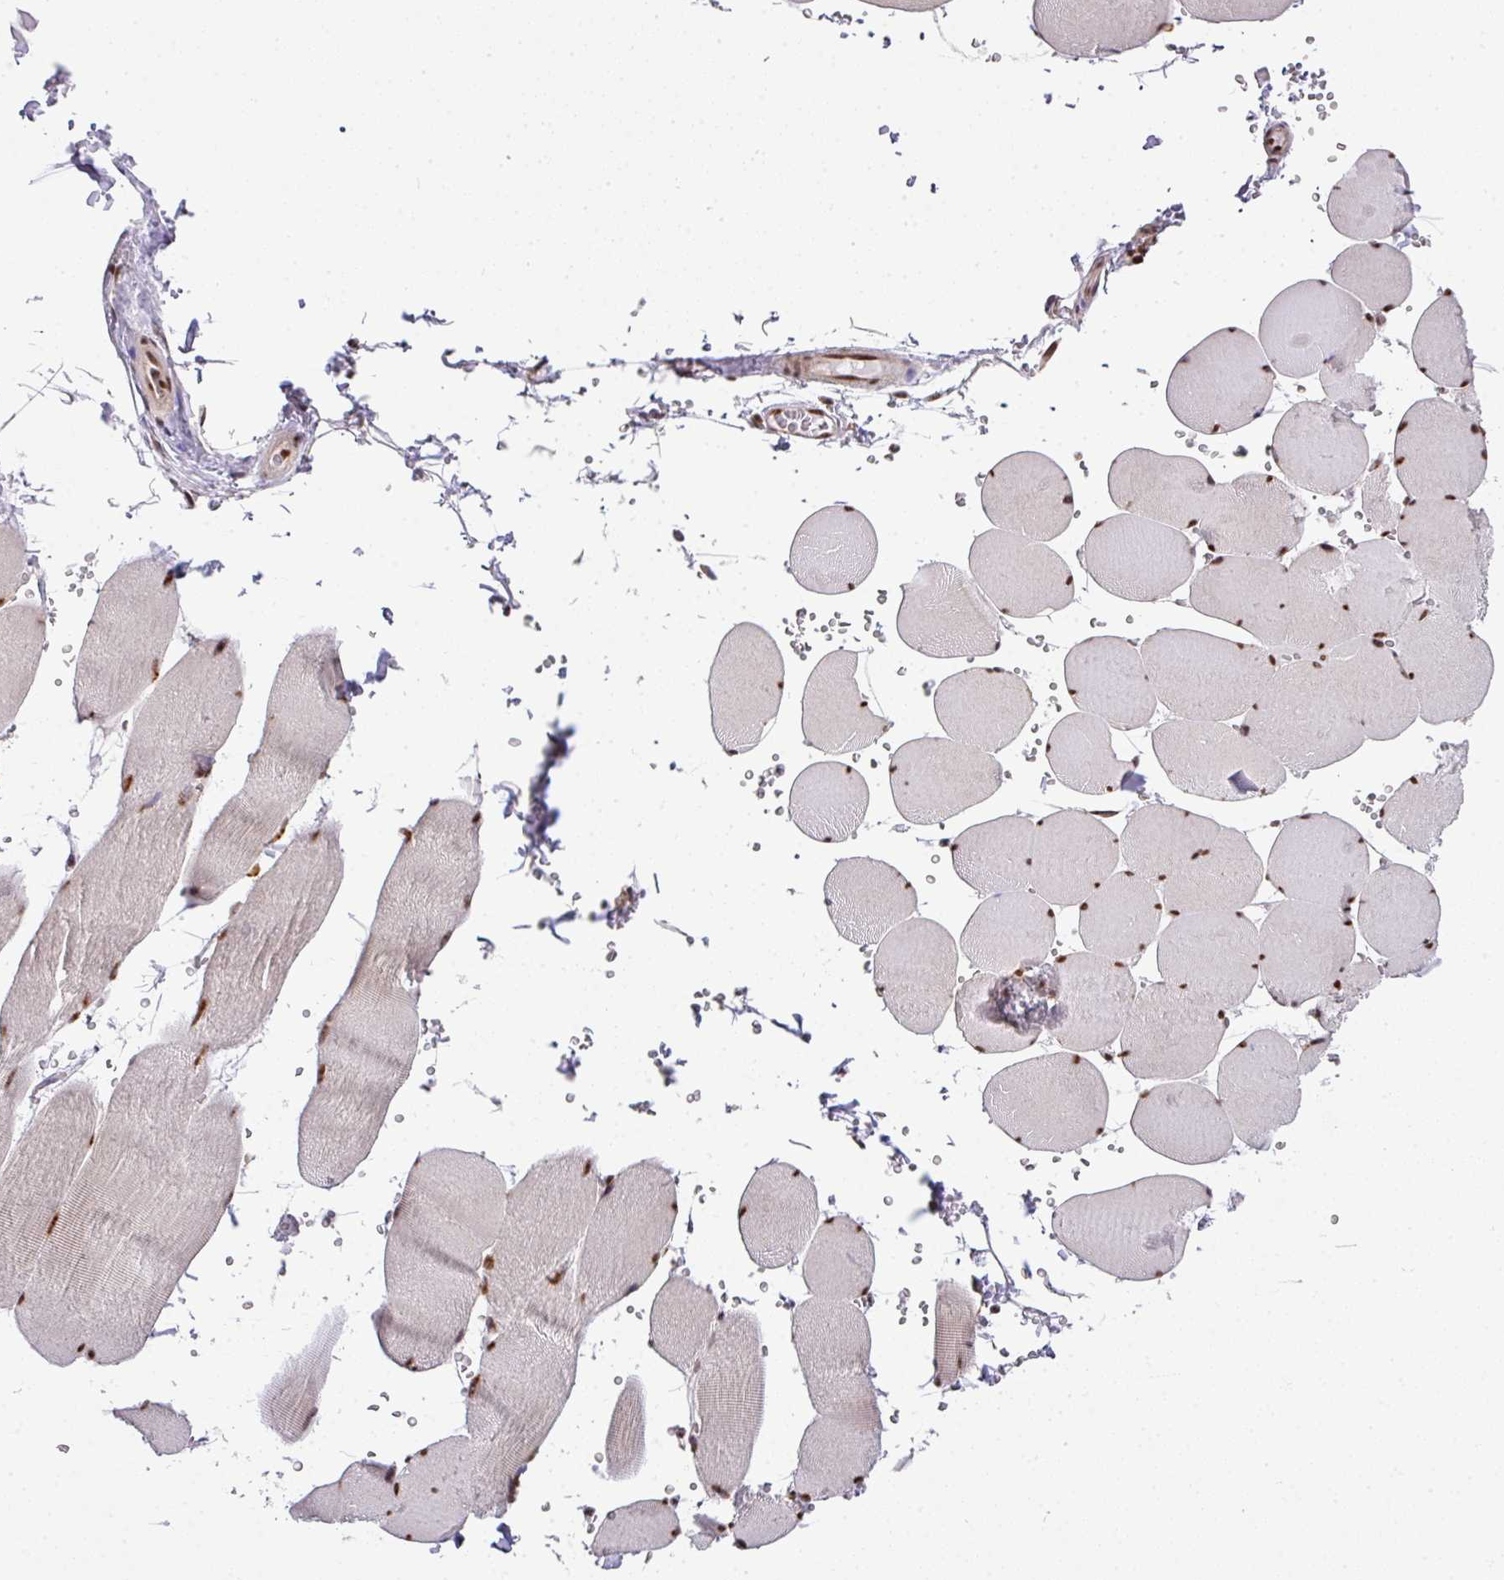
{"staining": {"intensity": "moderate", "quantity": "25%-75%", "location": "cytoplasmic/membranous,nuclear"}, "tissue": "skeletal muscle", "cell_type": "Myocytes", "image_type": "normal", "snomed": [{"axis": "morphology", "description": "Normal tissue, NOS"}, {"axis": "topography", "description": "Skeletal muscle"}, {"axis": "topography", "description": "Head-Neck"}], "caption": "A brown stain shows moderate cytoplasmic/membranous,nuclear positivity of a protein in myocytes of benign skeletal muscle. The staining is performed using DAB brown chromogen to label protein expression. The nuclei are counter-stained blue using hematoxylin.", "gene": "PLK1", "patient": {"sex": "male", "age": 66}}